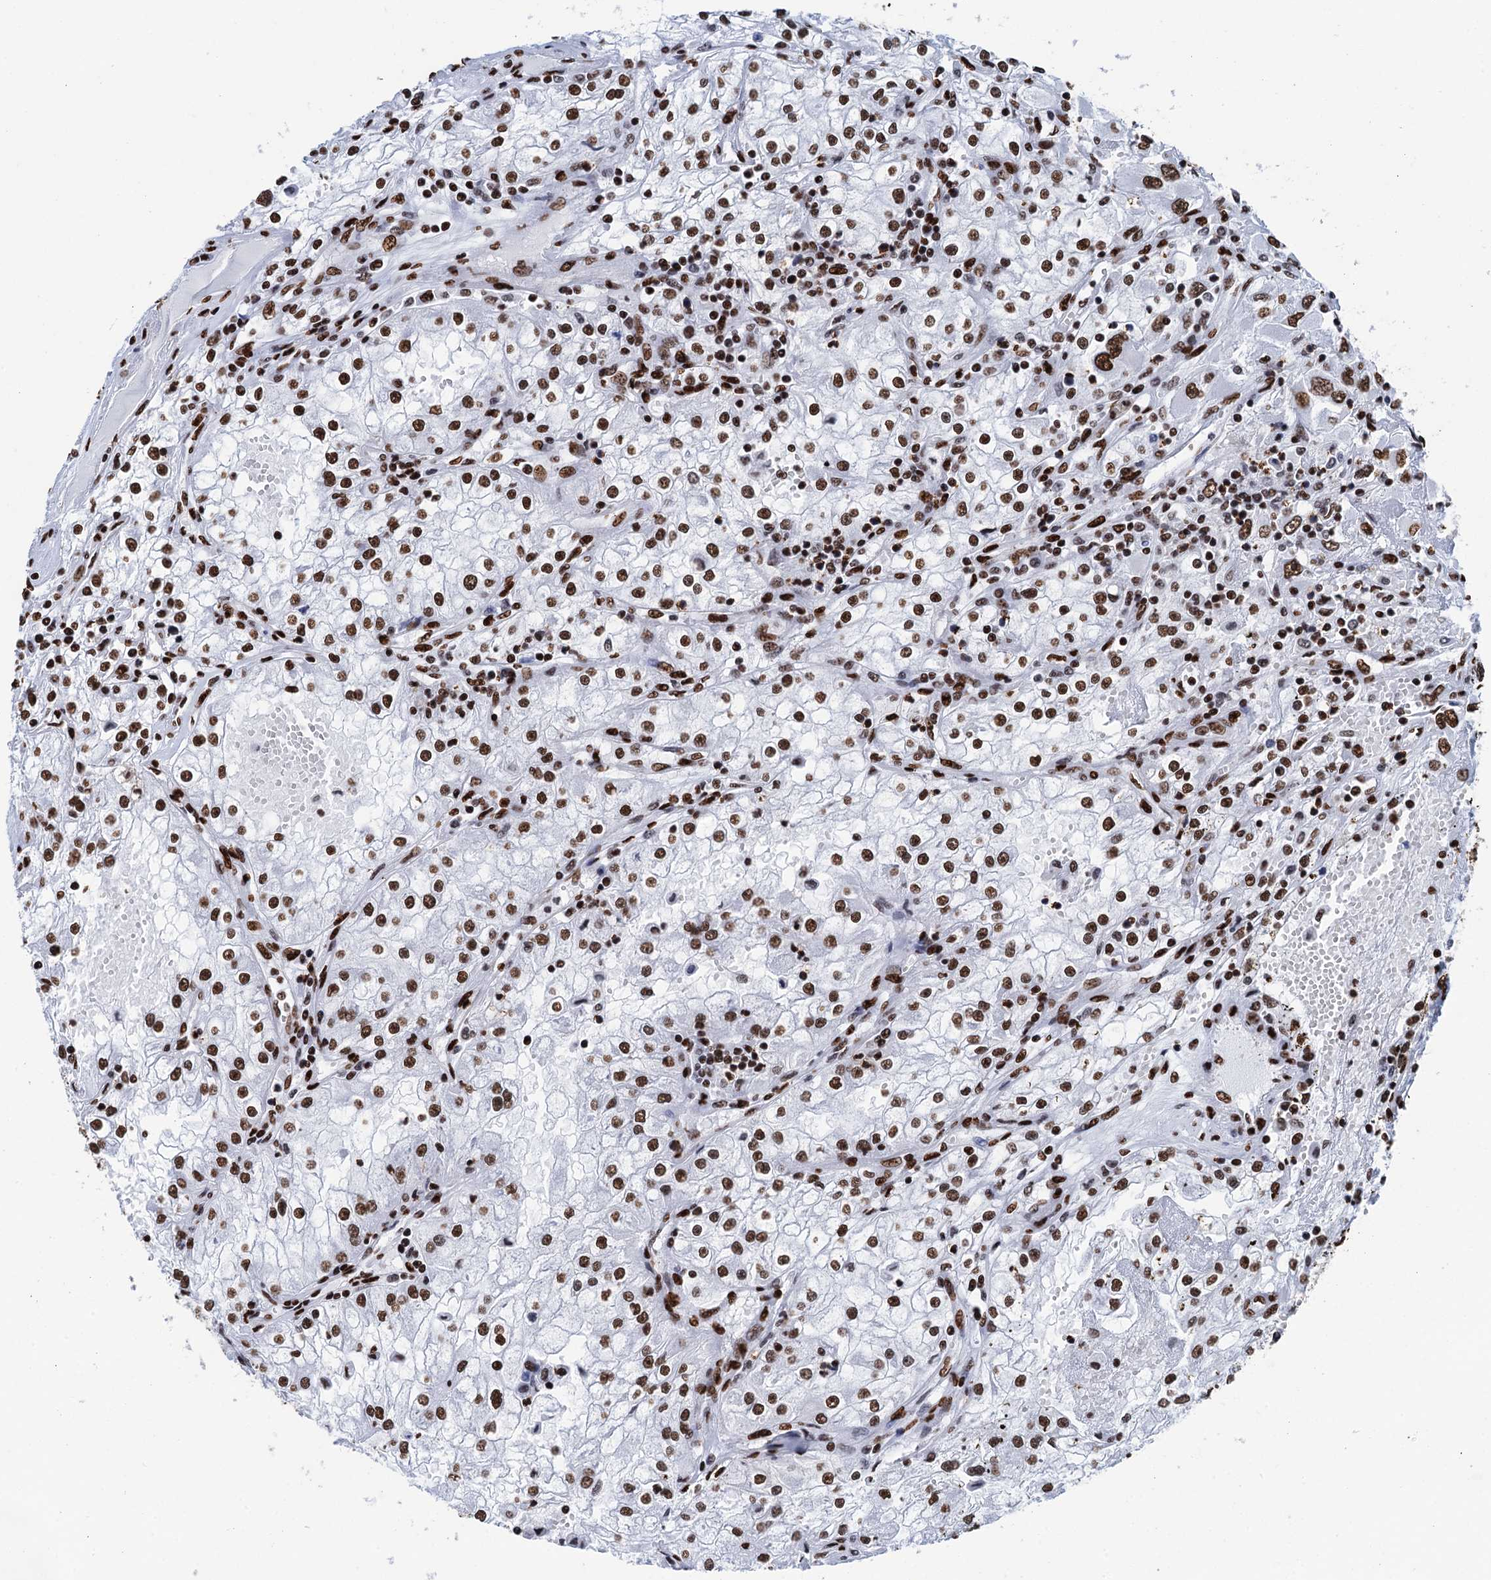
{"staining": {"intensity": "strong", "quantity": ">75%", "location": "nuclear"}, "tissue": "renal cancer", "cell_type": "Tumor cells", "image_type": "cancer", "snomed": [{"axis": "morphology", "description": "Adenocarcinoma, NOS"}, {"axis": "topography", "description": "Kidney"}], "caption": "A high amount of strong nuclear expression is seen in approximately >75% of tumor cells in renal cancer (adenocarcinoma) tissue.", "gene": "UBA2", "patient": {"sex": "female", "age": 52}}